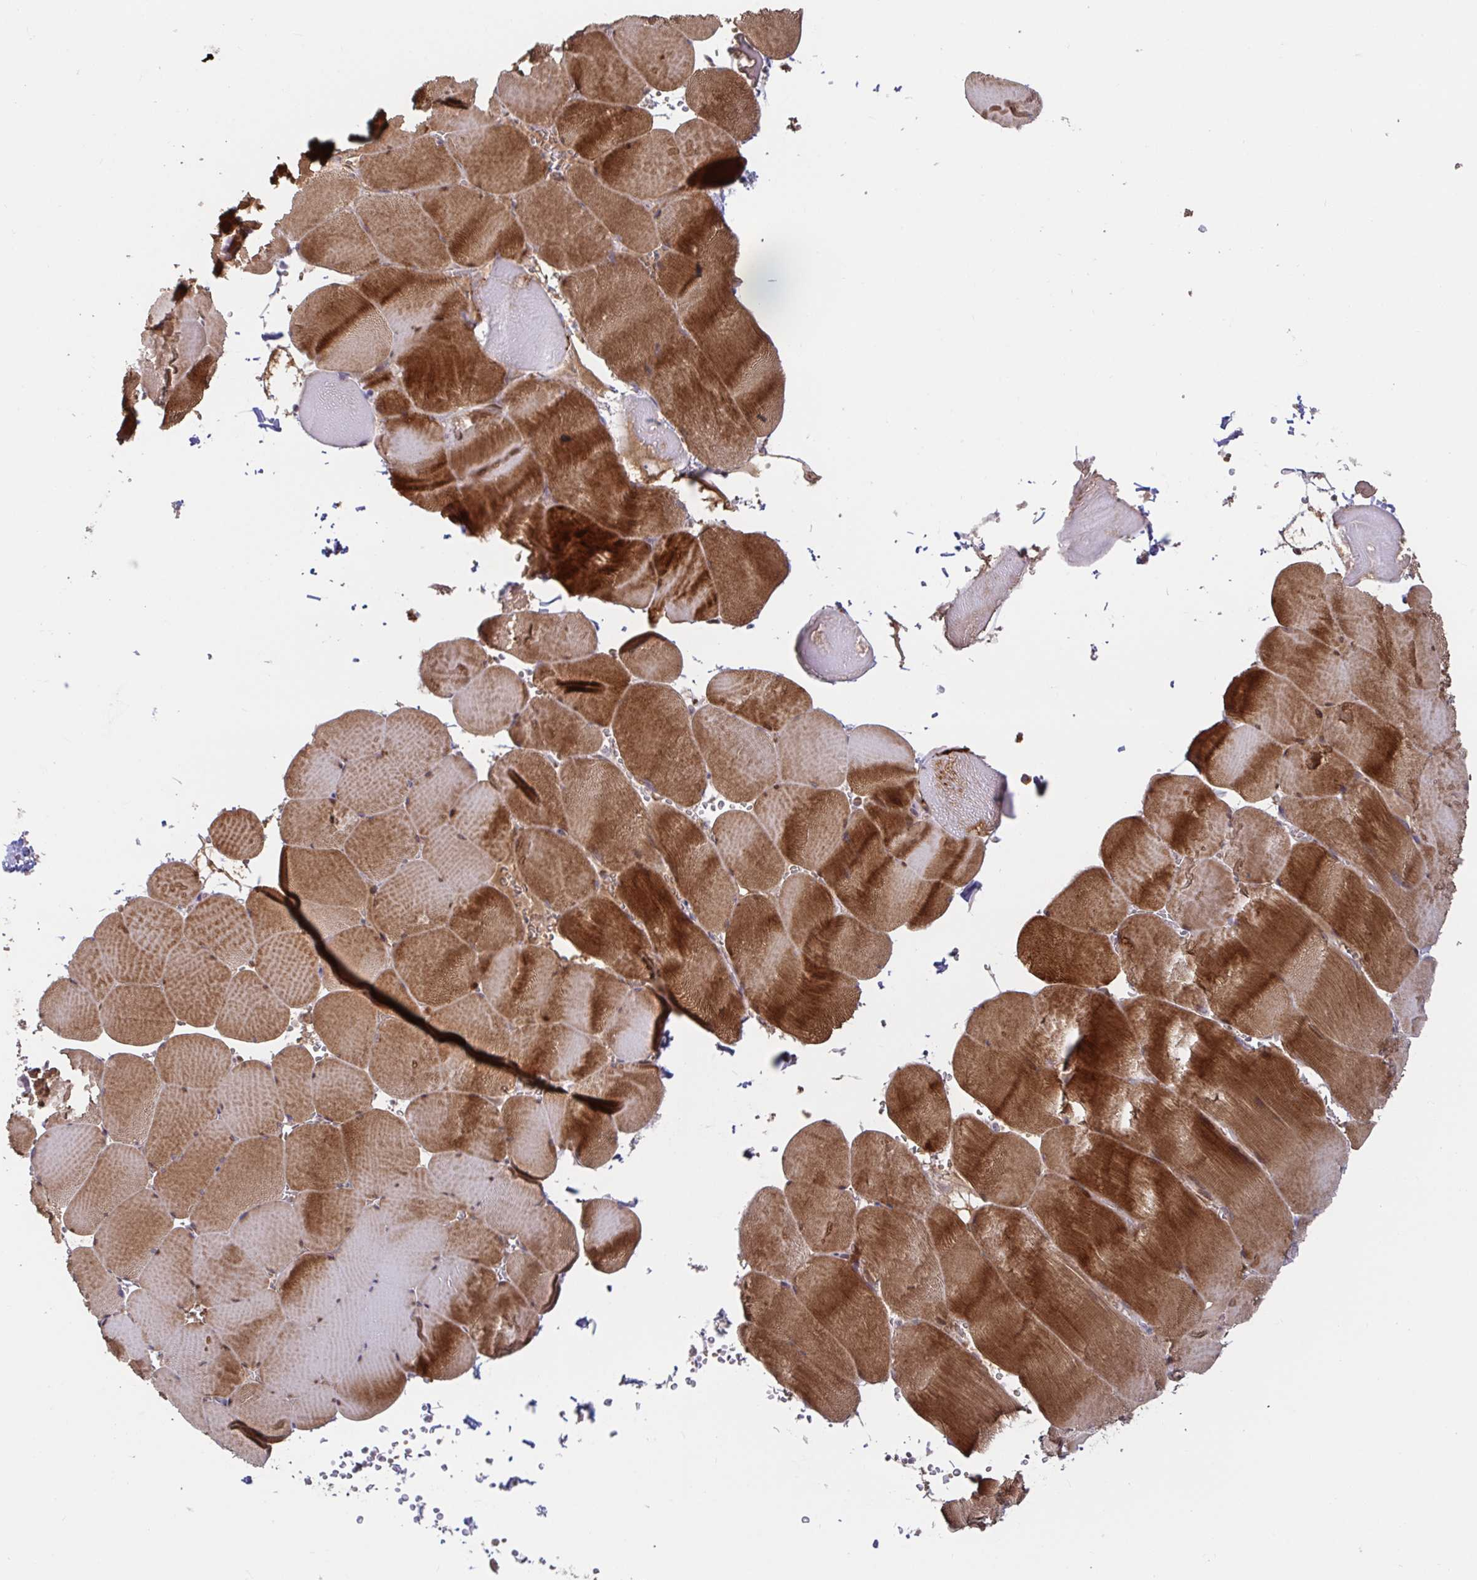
{"staining": {"intensity": "moderate", "quantity": ">75%", "location": "cytoplasmic/membranous"}, "tissue": "skeletal muscle", "cell_type": "Myocytes", "image_type": "normal", "snomed": [{"axis": "morphology", "description": "Normal tissue, NOS"}, {"axis": "topography", "description": "Skeletal muscle"}, {"axis": "topography", "description": "Head-Neck"}], "caption": "Moderate cytoplasmic/membranous protein expression is identified in about >75% of myocytes in skeletal muscle. The protein of interest is shown in brown color, while the nuclei are stained blue.", "gene": "LARP1", "patient": {"sex": "male", "age": 66}}